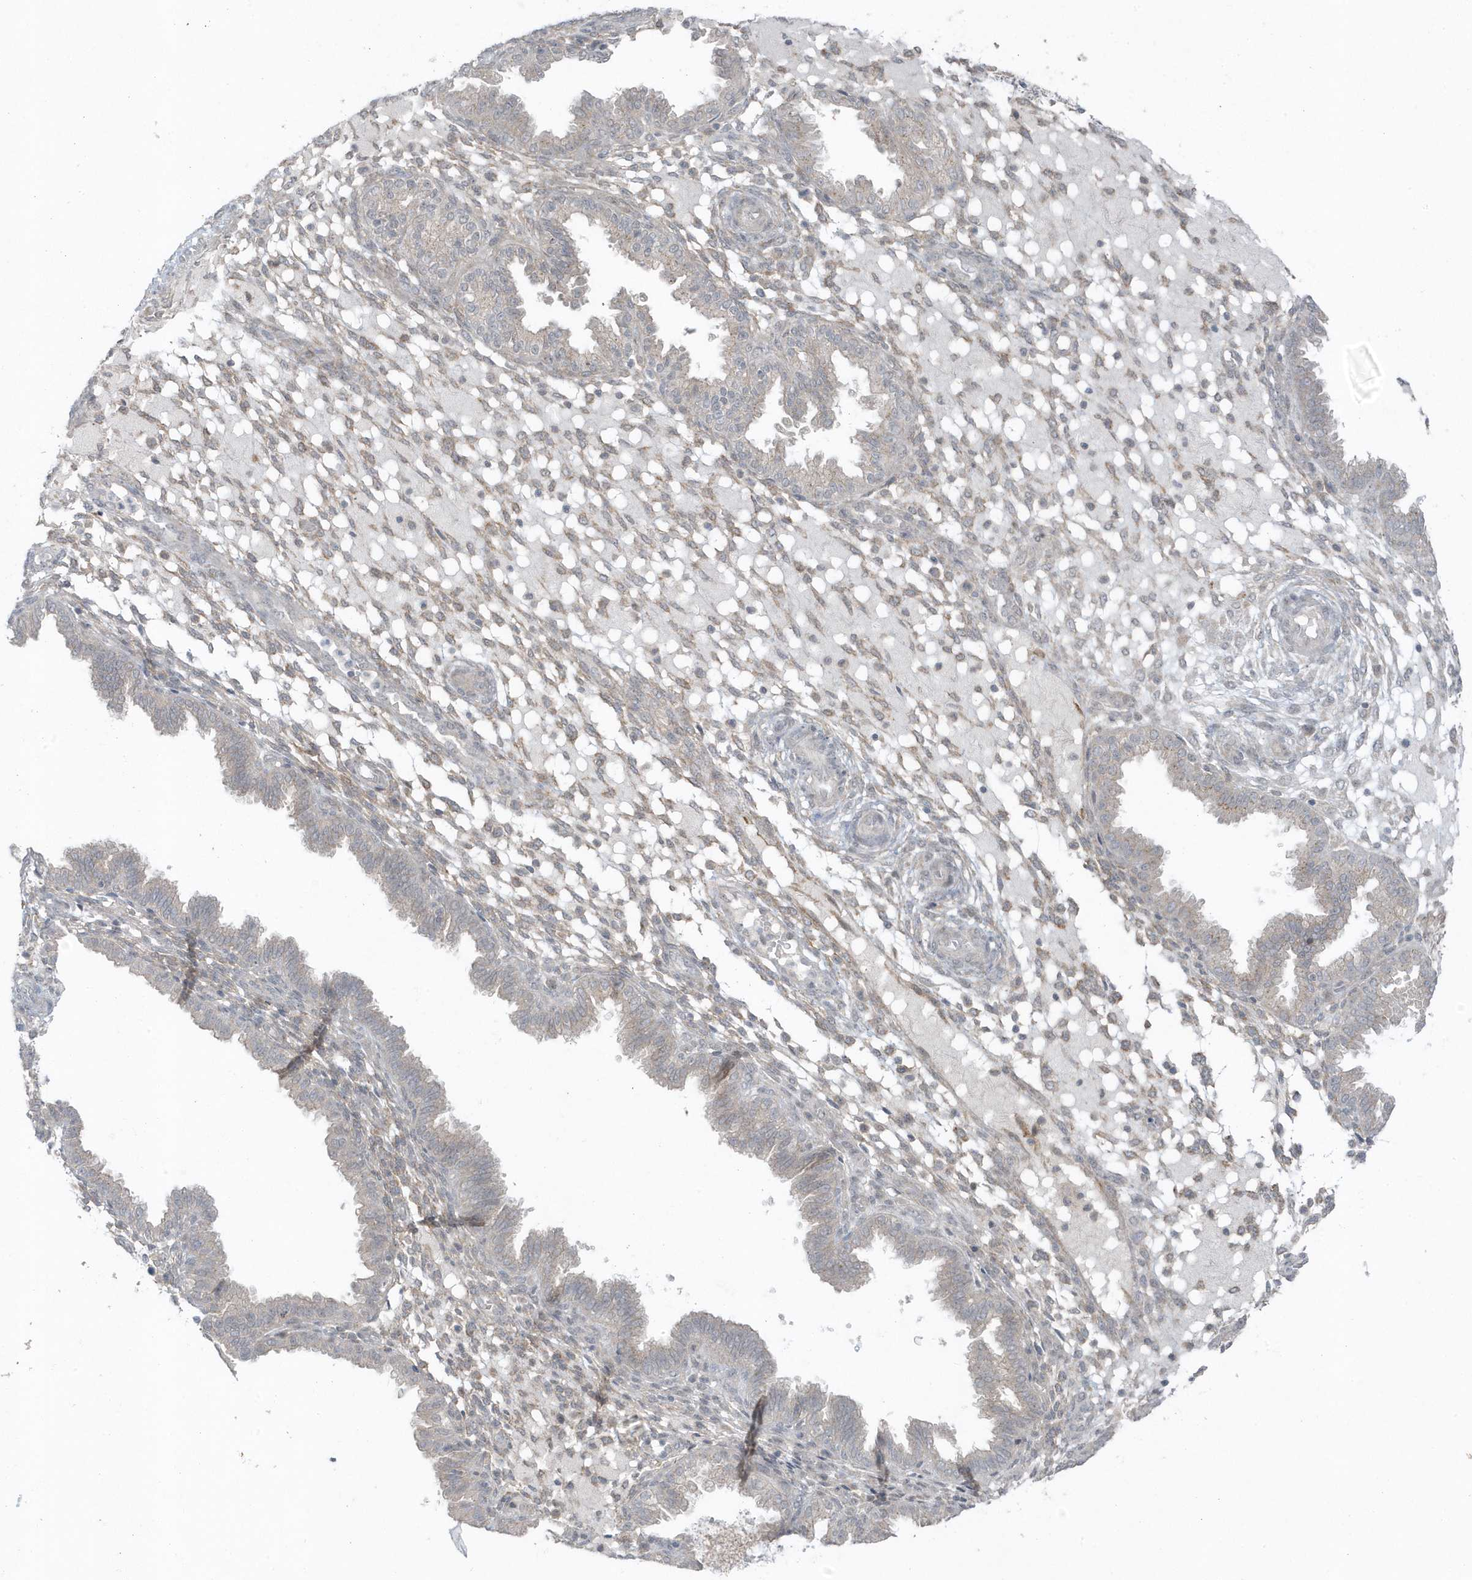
{"staining": {"intensity": "negative", "quantity": "none", "location": "none"}, "tissue": "endometrium", "cell_type": "Cells in endometrial stroma", "image_type": "normal", "snomed": [{"axis": "morphology", "description": "Normal tissue, NOS"}, {"axis": "topography", "description": "Endometrium"}], "caption": "Image shows no significant protein positivity in cells in endometrial stroma of normal endometrium. The staining is performed using DAB (3,3'-diaminobenzidine) brown chromogen with nuclei counter-stained in using hematoxylin.", "gene": "PARD3B", "patient": {"sex": "female", "age": 33}}